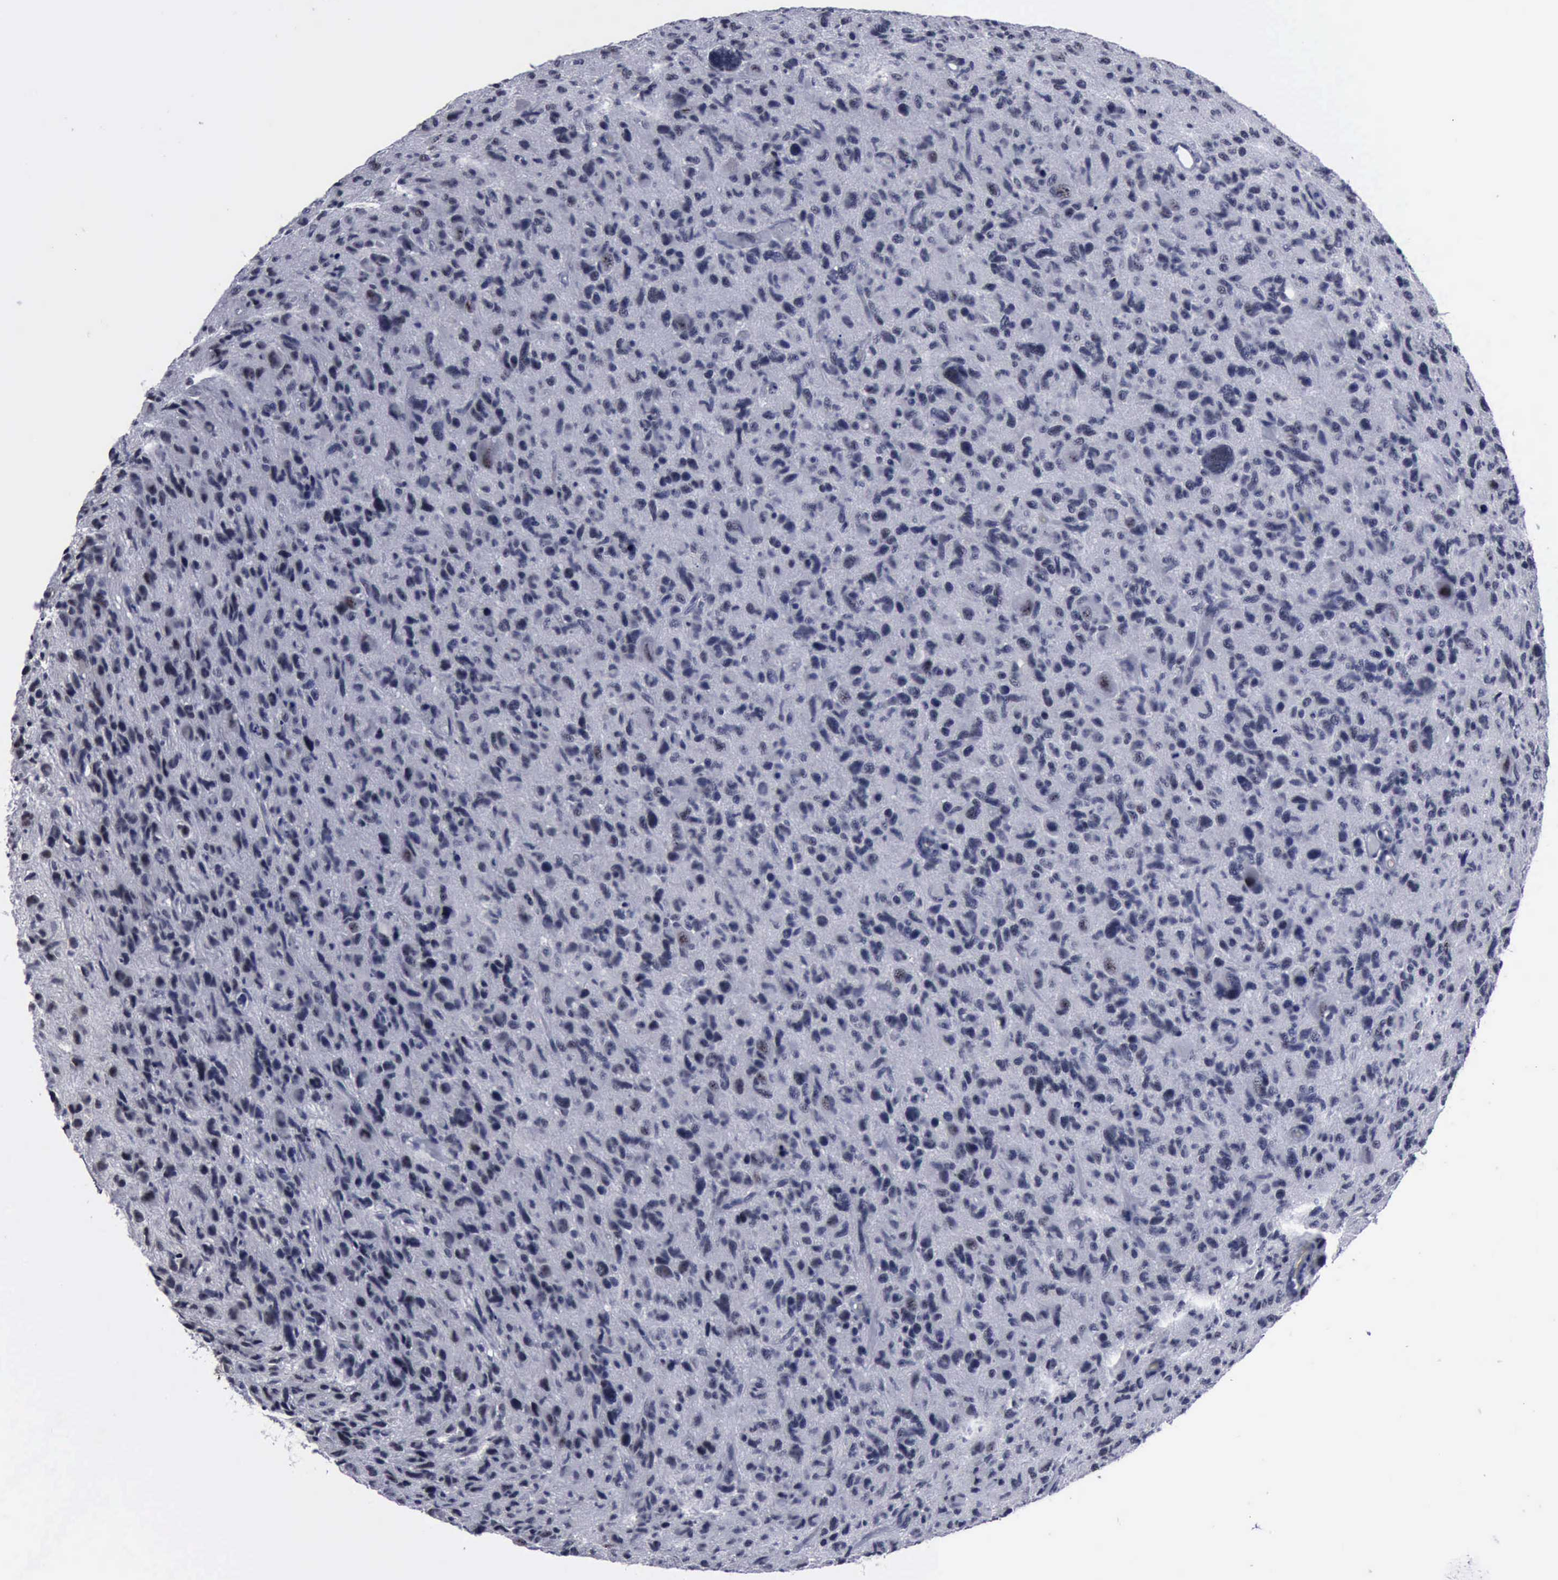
{"staining": {"intensity": "negative", "quantity": "none", "location": "none"}, "tissue": "glioma", "cell_type": "Tumor cells", "image_type": "cancer", "snomed": [{"axis": "morphology", "description": "Glioma, malignant, High grade"}, {"axis": "topography", "description": "Brain"}], "caption": "High power microscopy photomicrograph of an immunohistochemistry (IHC) photomicrograph of glioma, revealing no significant expression in tumor cells.", "gene": "BRD1", "patient": {"sex": "female", "age": 60}}